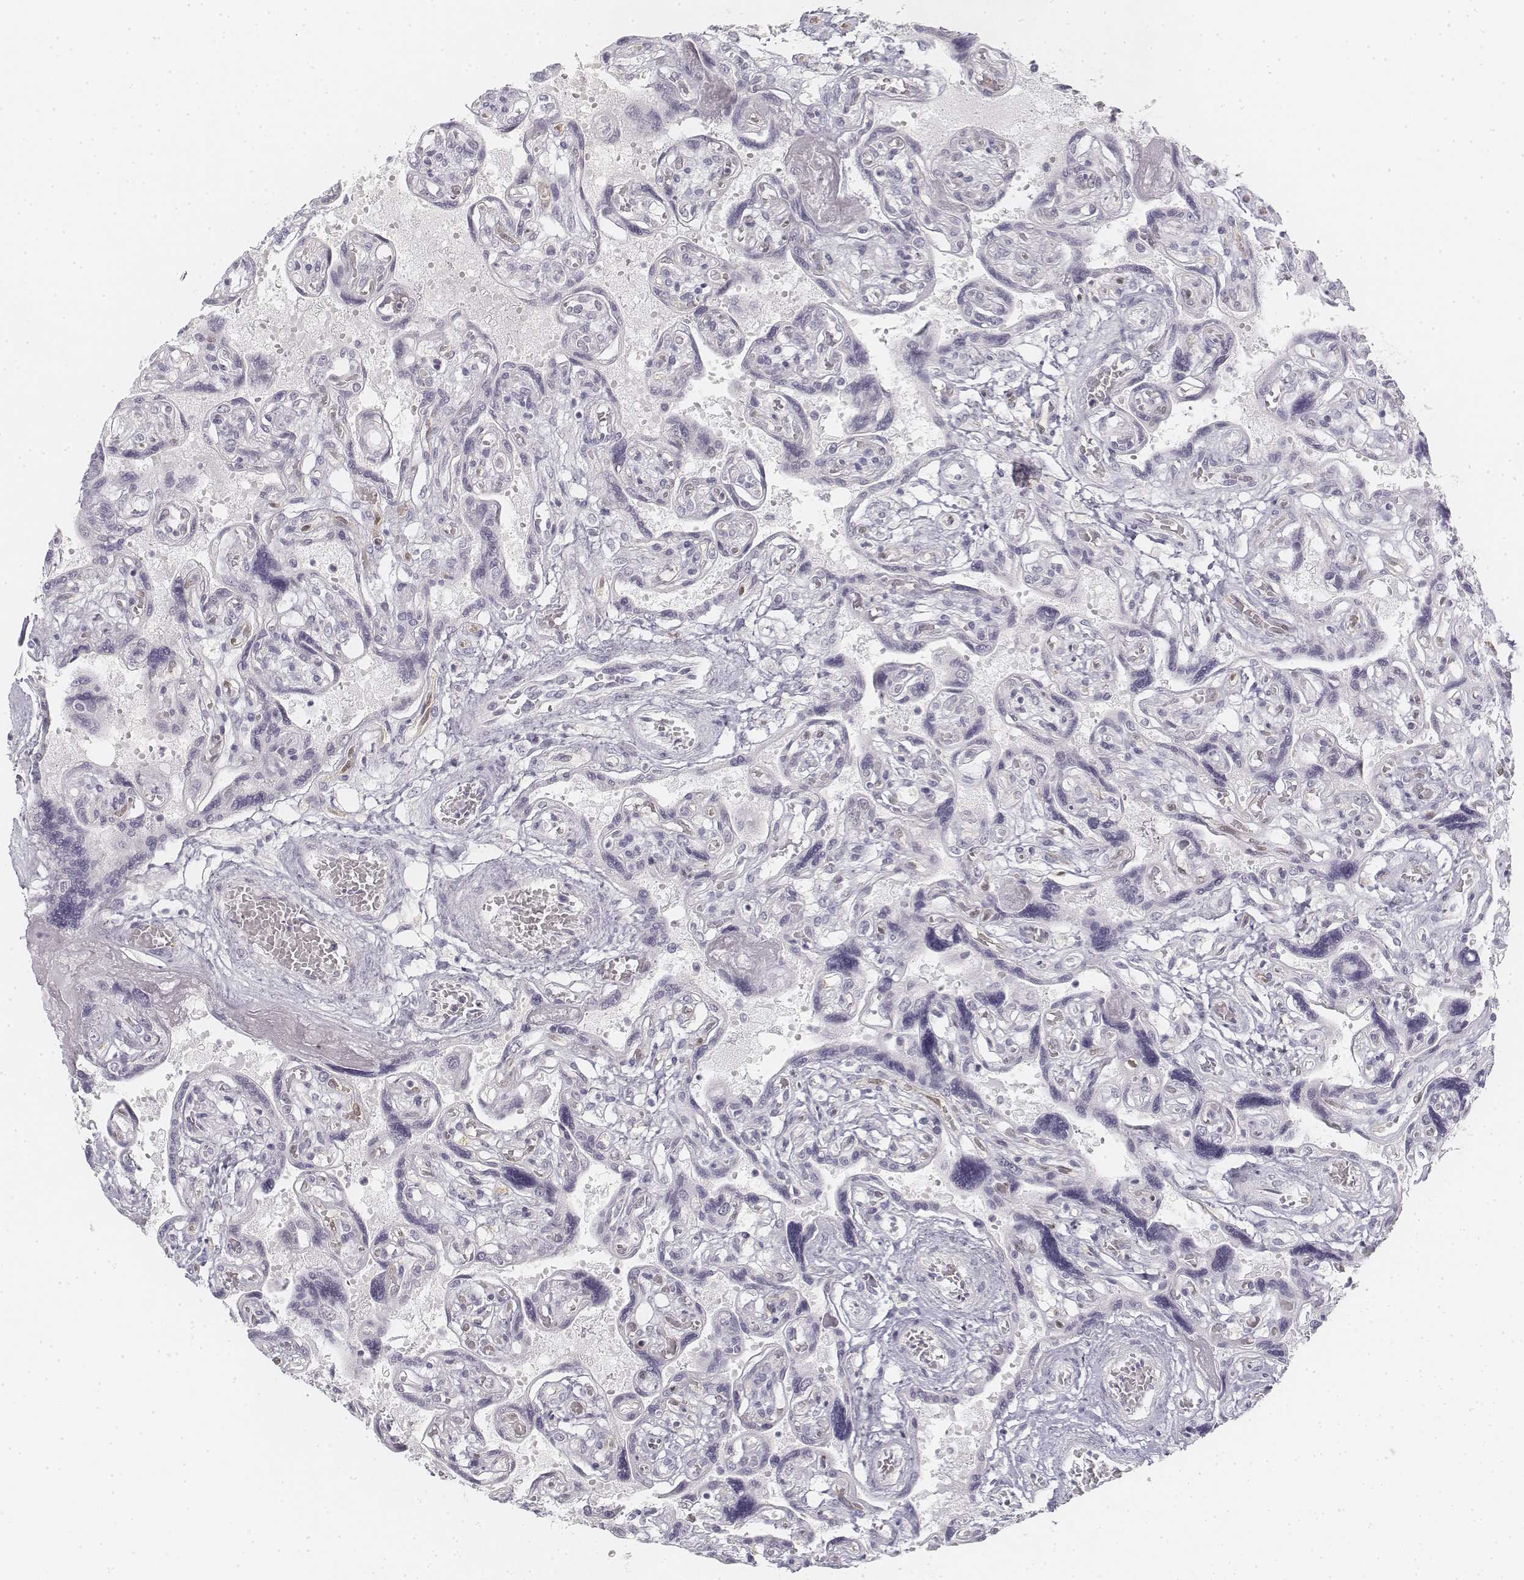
{"staining": {"intensity": "negative", "quantity": "none", "location": "none"}, "tissue": "placenta", "cell_type": "Decidual cells", "image_type": "normal", "snomed": [{"axis": "morphology", "description": "Normal tissue, NOS"}, {"axis": "topography", "description": "Placenta"}], "caption": "This photomicrograph is of unremarkable placenta stained with immunohistochemistry (IHC) to label a protein in brown with the nuclei are counter-stained blue. There is no staining in decidual cells.", "gene": "KRT25", "patient": {"sex": "female", "age": 32}}